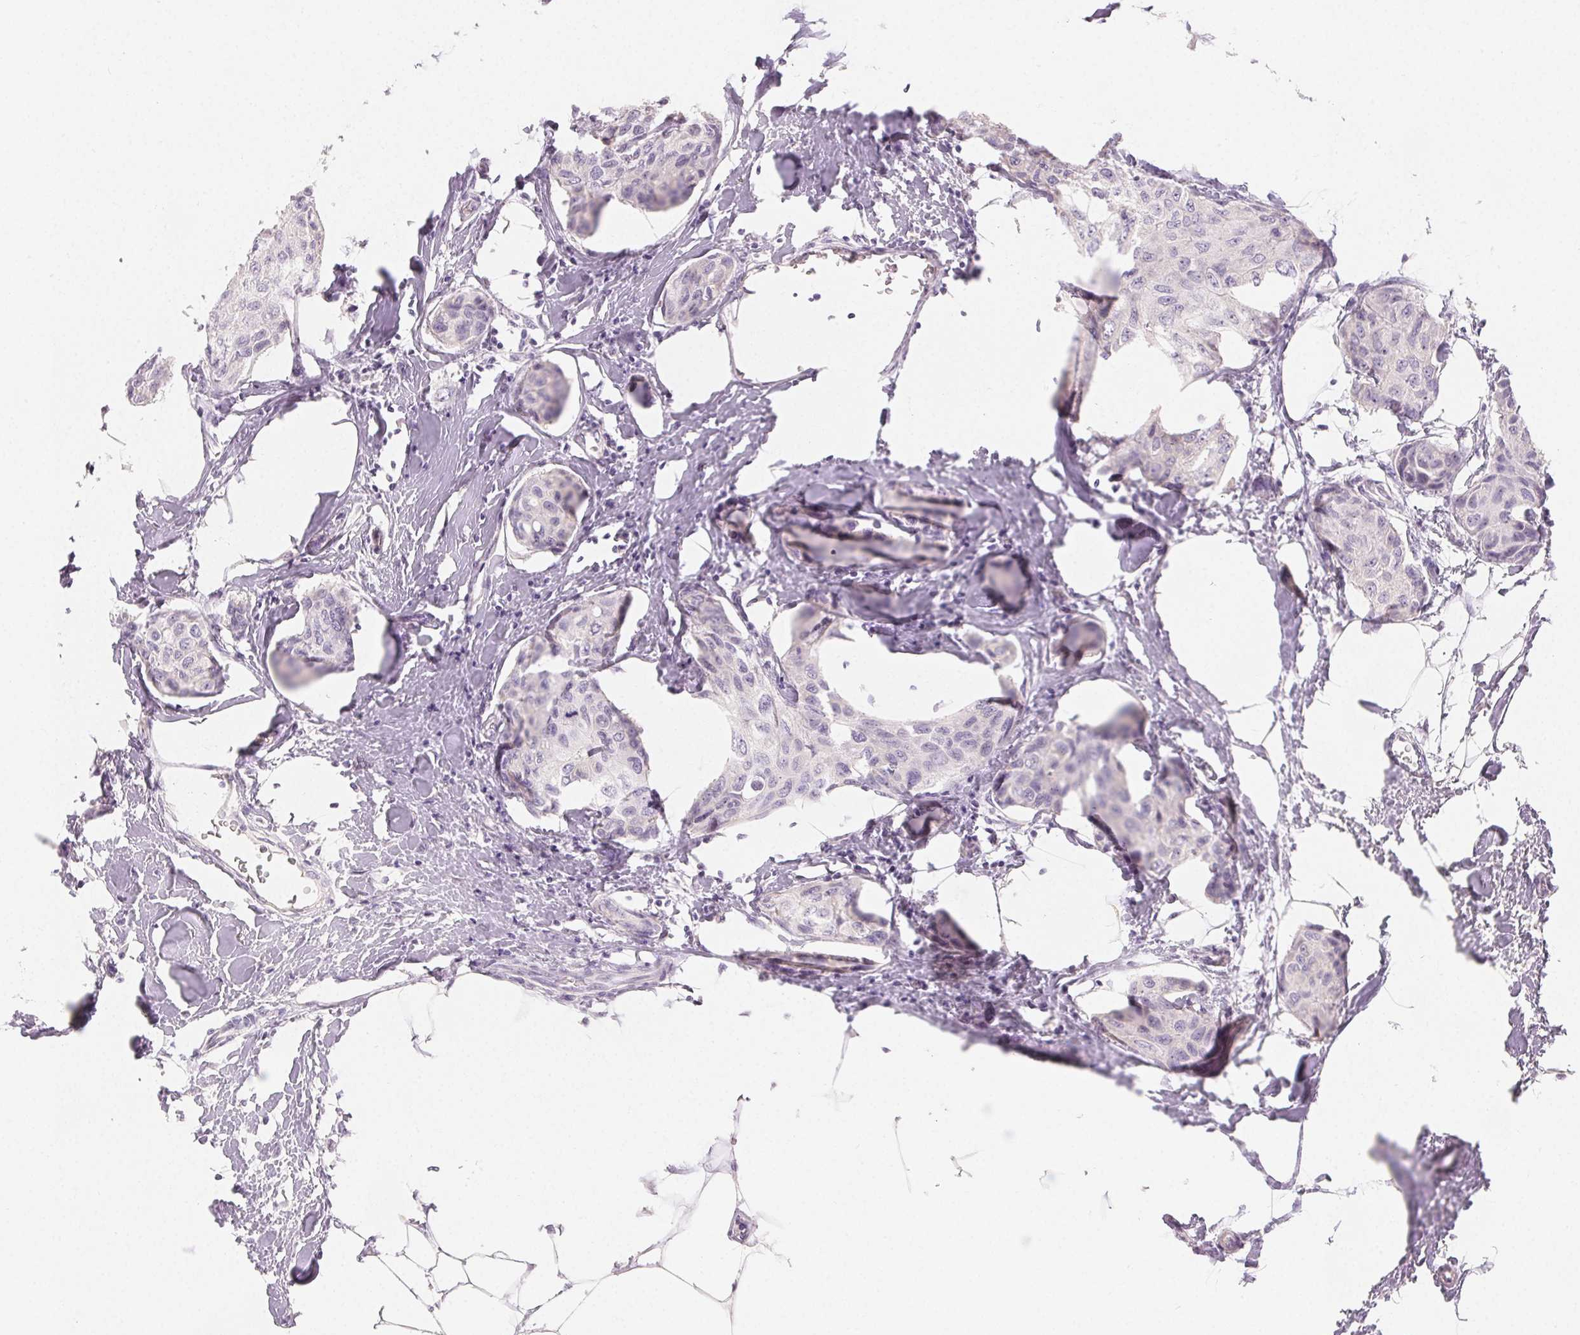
{"staining": {"intensity": "negative", "quantity": "none", "location": "none"}, "tissue": "breast cancer", "cell_type": "Tumor cells", "image_type": "cancer", "snomed": [{"axis": "morphology", "description": "Duct carcinoma"}, {"axis": "topography", "description": "Breast"}], "caption": "Immunohistochemical staining of breast cancer (infiltrating ductal carcinoma) exhibits no significant expression in tumor cells.", "gene": "MIOX", "patient": {"sex": "female", "age": 80}}